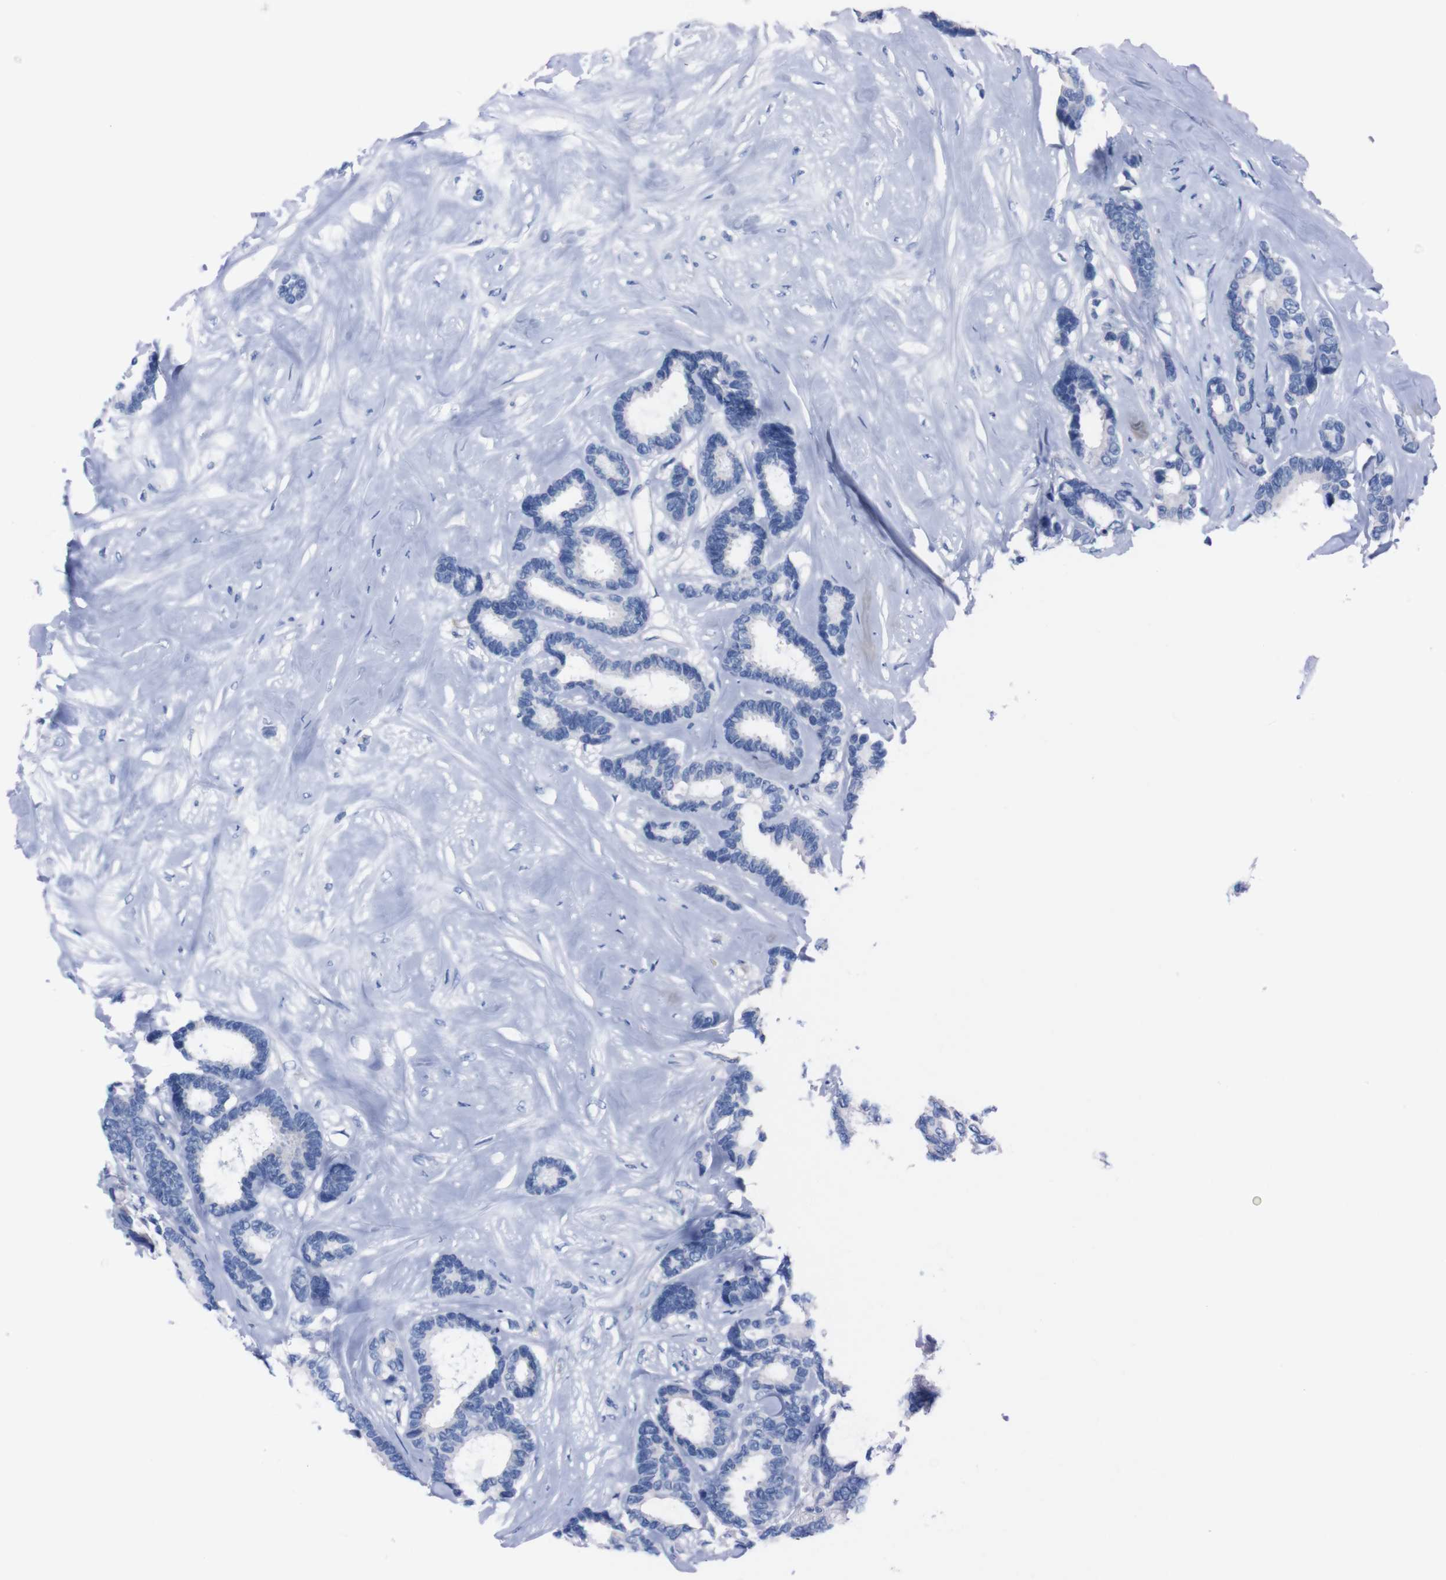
{"staining": {"intensity": "negative", "quantity": "none", "location": "none"}, "tissue": "breast cancer", "cell_type": "Tumor cells", "image_type": "cancer", "snomed": [{"axis": "morphology", "description": "Duct carcinoma"}, {"axis": "topography", "description": "Breast"}], "caption": "Tumor cells show no significant positivity in intraductal carcinoma (breast).", "gene": "TMEM243", "patient": {"sex": "female", "age": 87}}